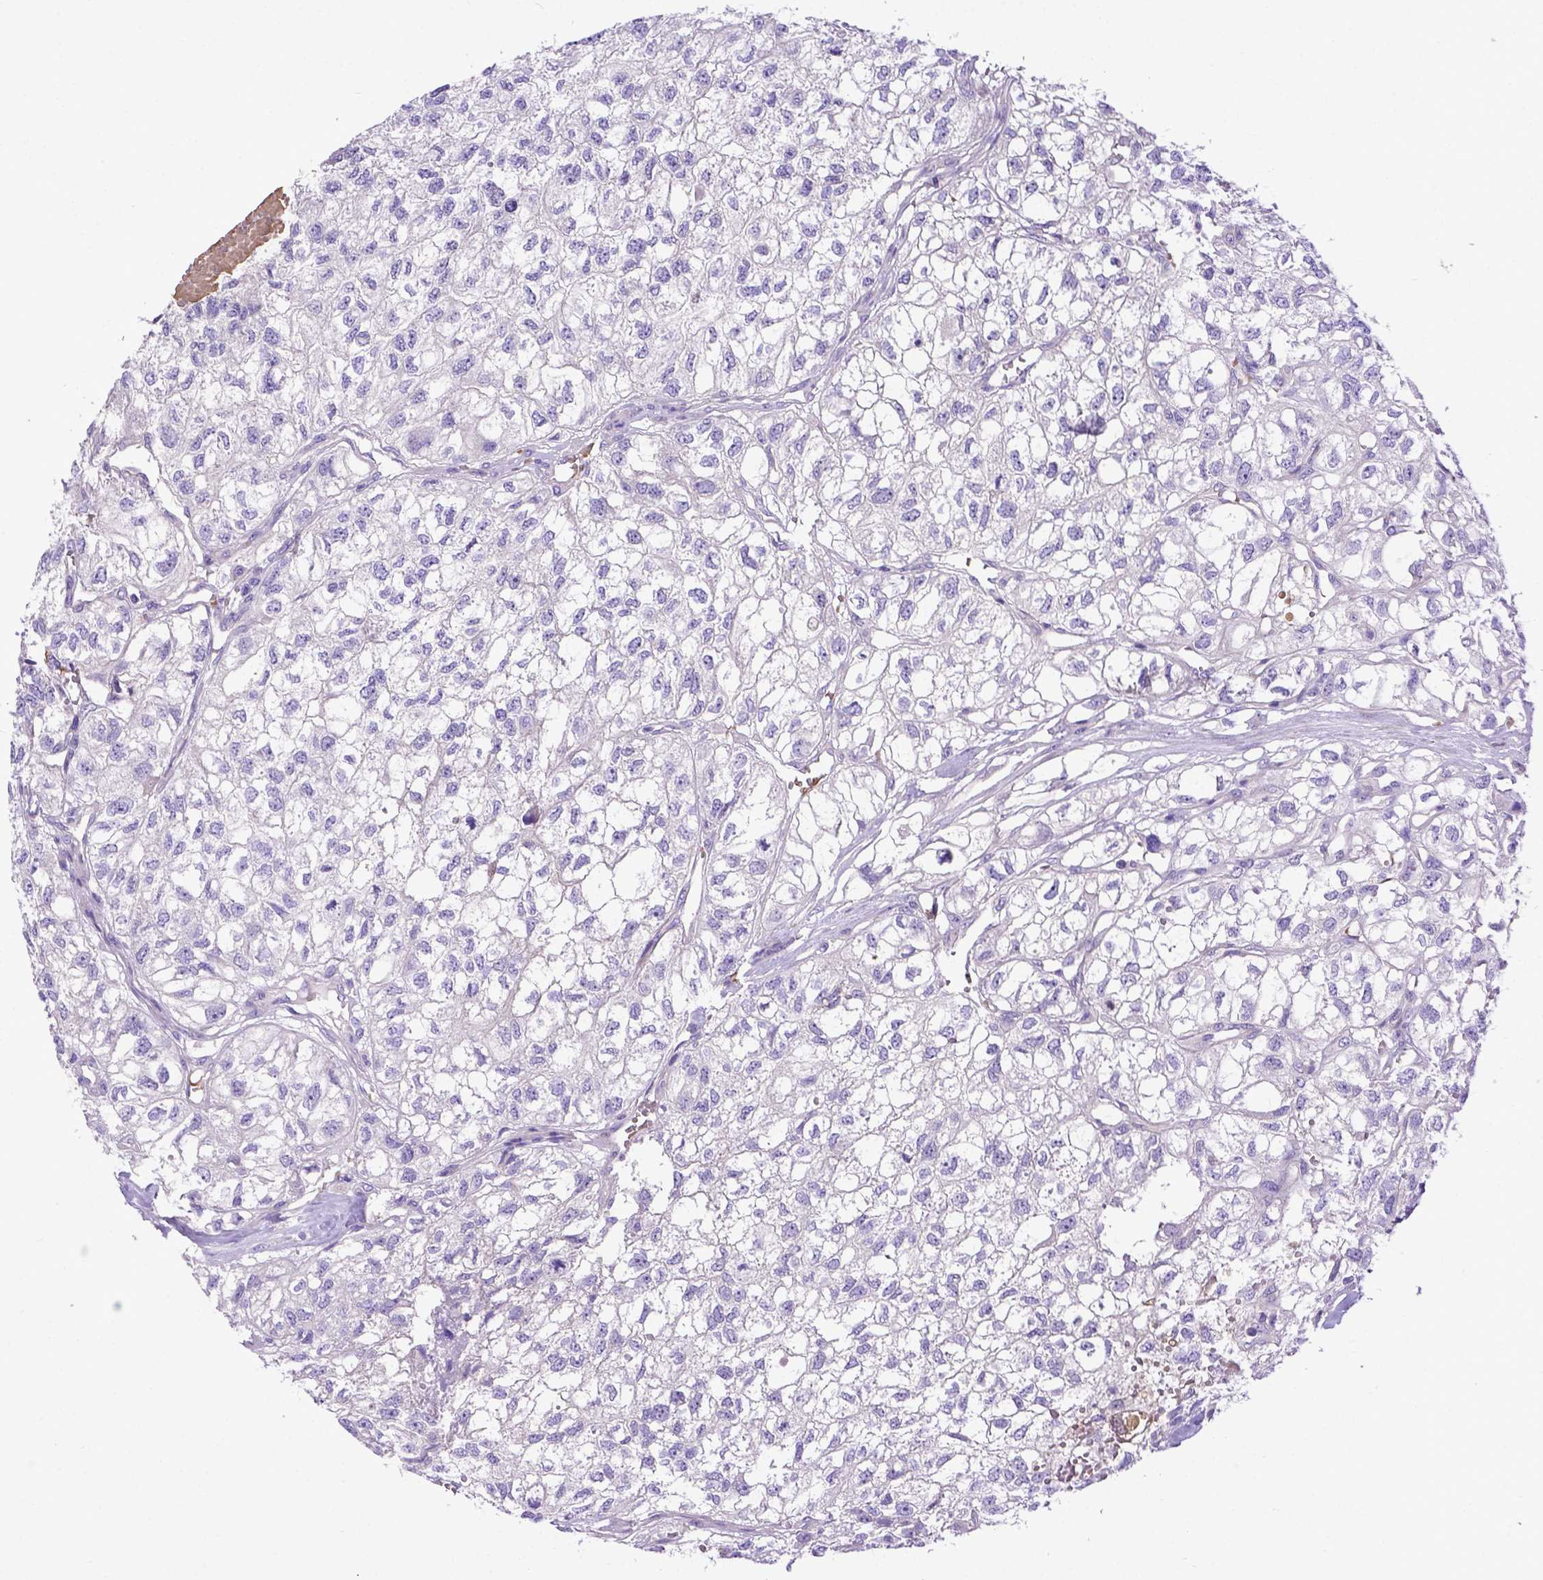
{"staining": {"intensity": "negative", "quantity": "none", "location": "none"}, "tissue": "renal cancer", "cell_type": "Tumor cells", "image_type": "cancer", "snomed": [{"axis": "morphology", "description": "Adenocarcinoma, NOS"}, {"axis": "topography", "description": "Kidney"}], "caption": "Tumor cells are negative for brown protein staining in renal cancer.", "gene": "ADAM12", "patient": {"sex": "male", "age": 56}}